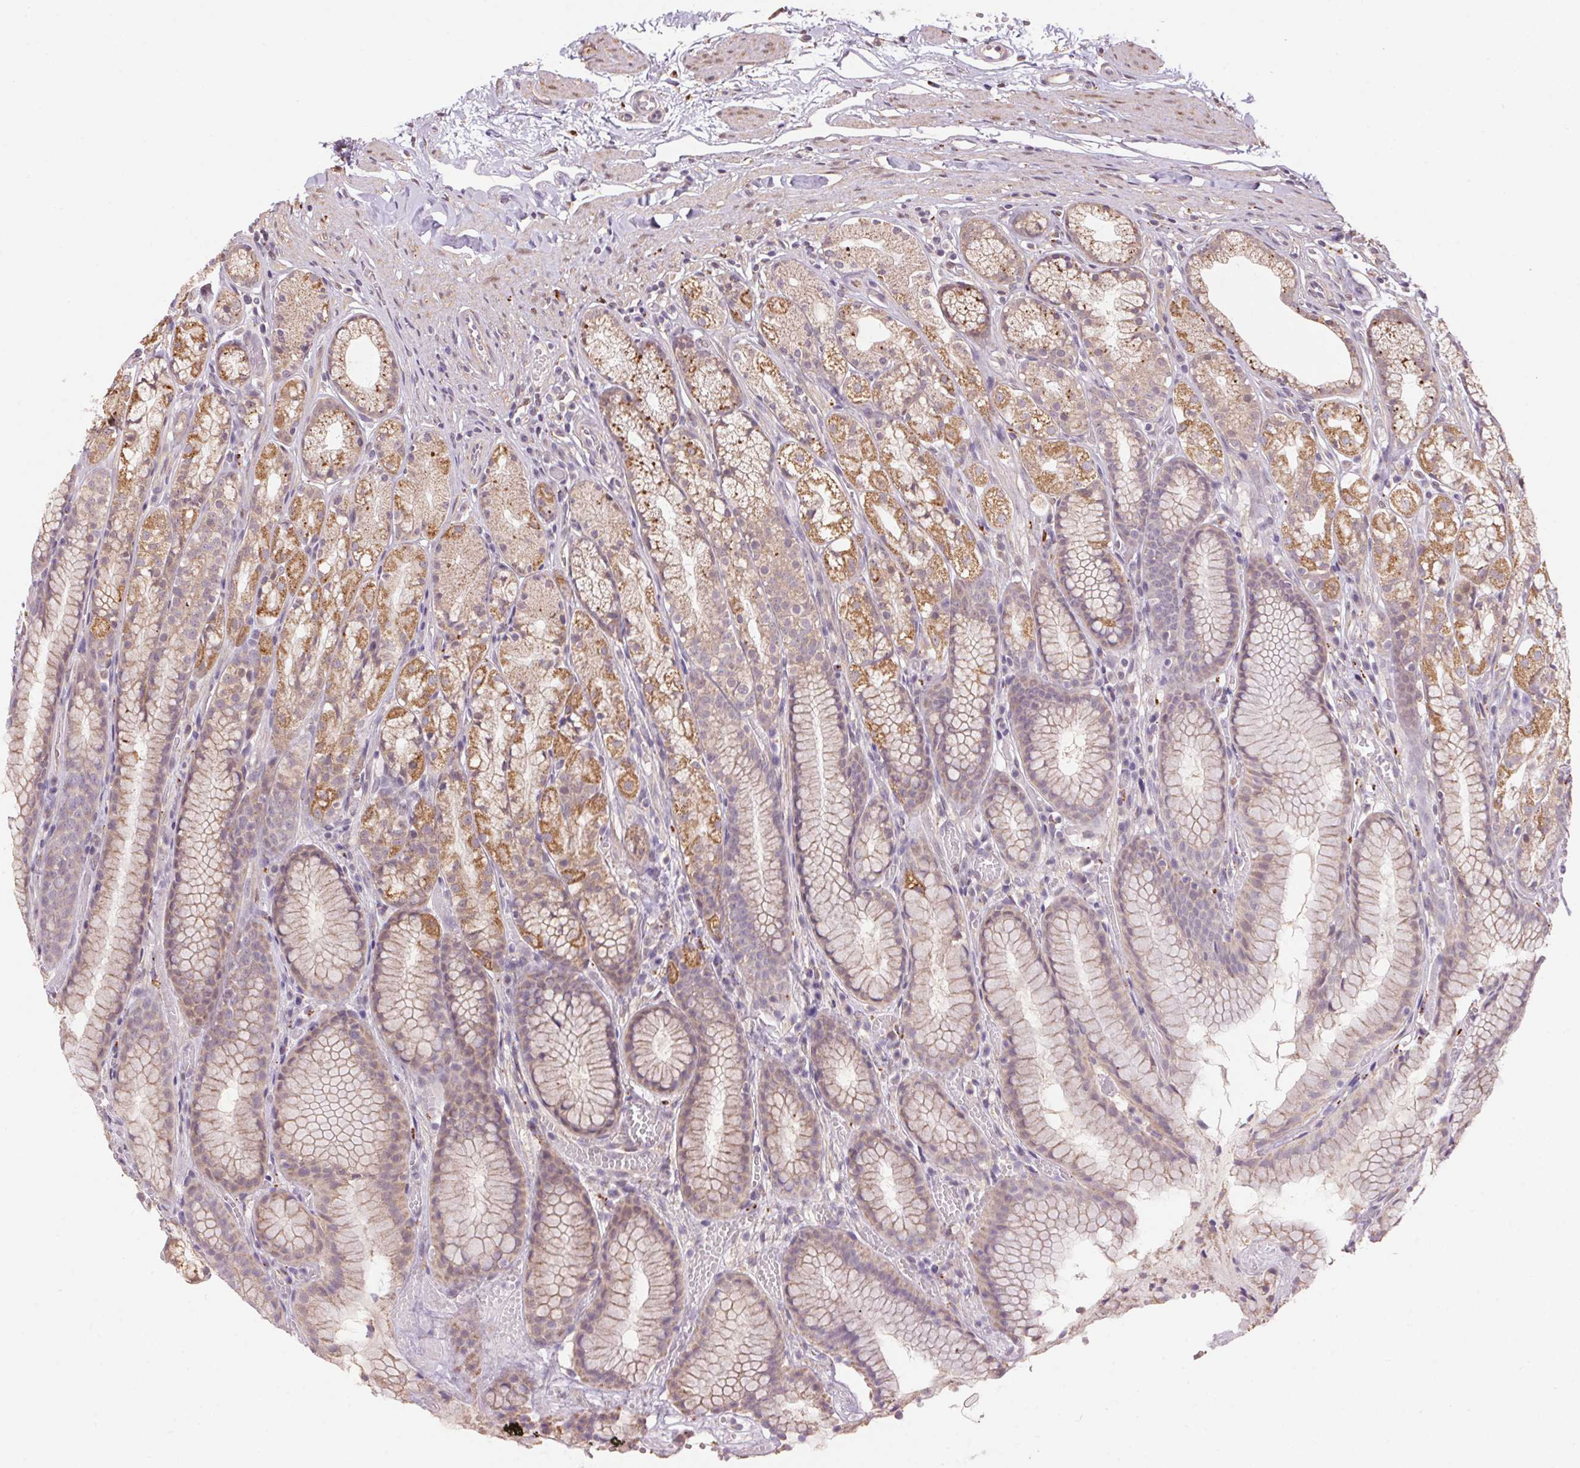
{"staining": {"intensity": "moderate", "quantity": "25%-75%", "location": "cytoplasmic/membranous"}, "tissue": "stomach", "cell_type": "Glandular cells", "image_type": "normal", "snomed": [{"axis": "morphology", "description": "Normal tissue, NOS"}, {"axis": "topography", "description": "Stomach"}], "caption": "A histopathology image showing moderate cytoplasmic/membranous staining in approximately 25%-75% of glandular cells in benign stomach, as visualized by brown immunohistochemical staining.", "gene": "ADH5", "patient": {"sex": "male", "age": 70}}